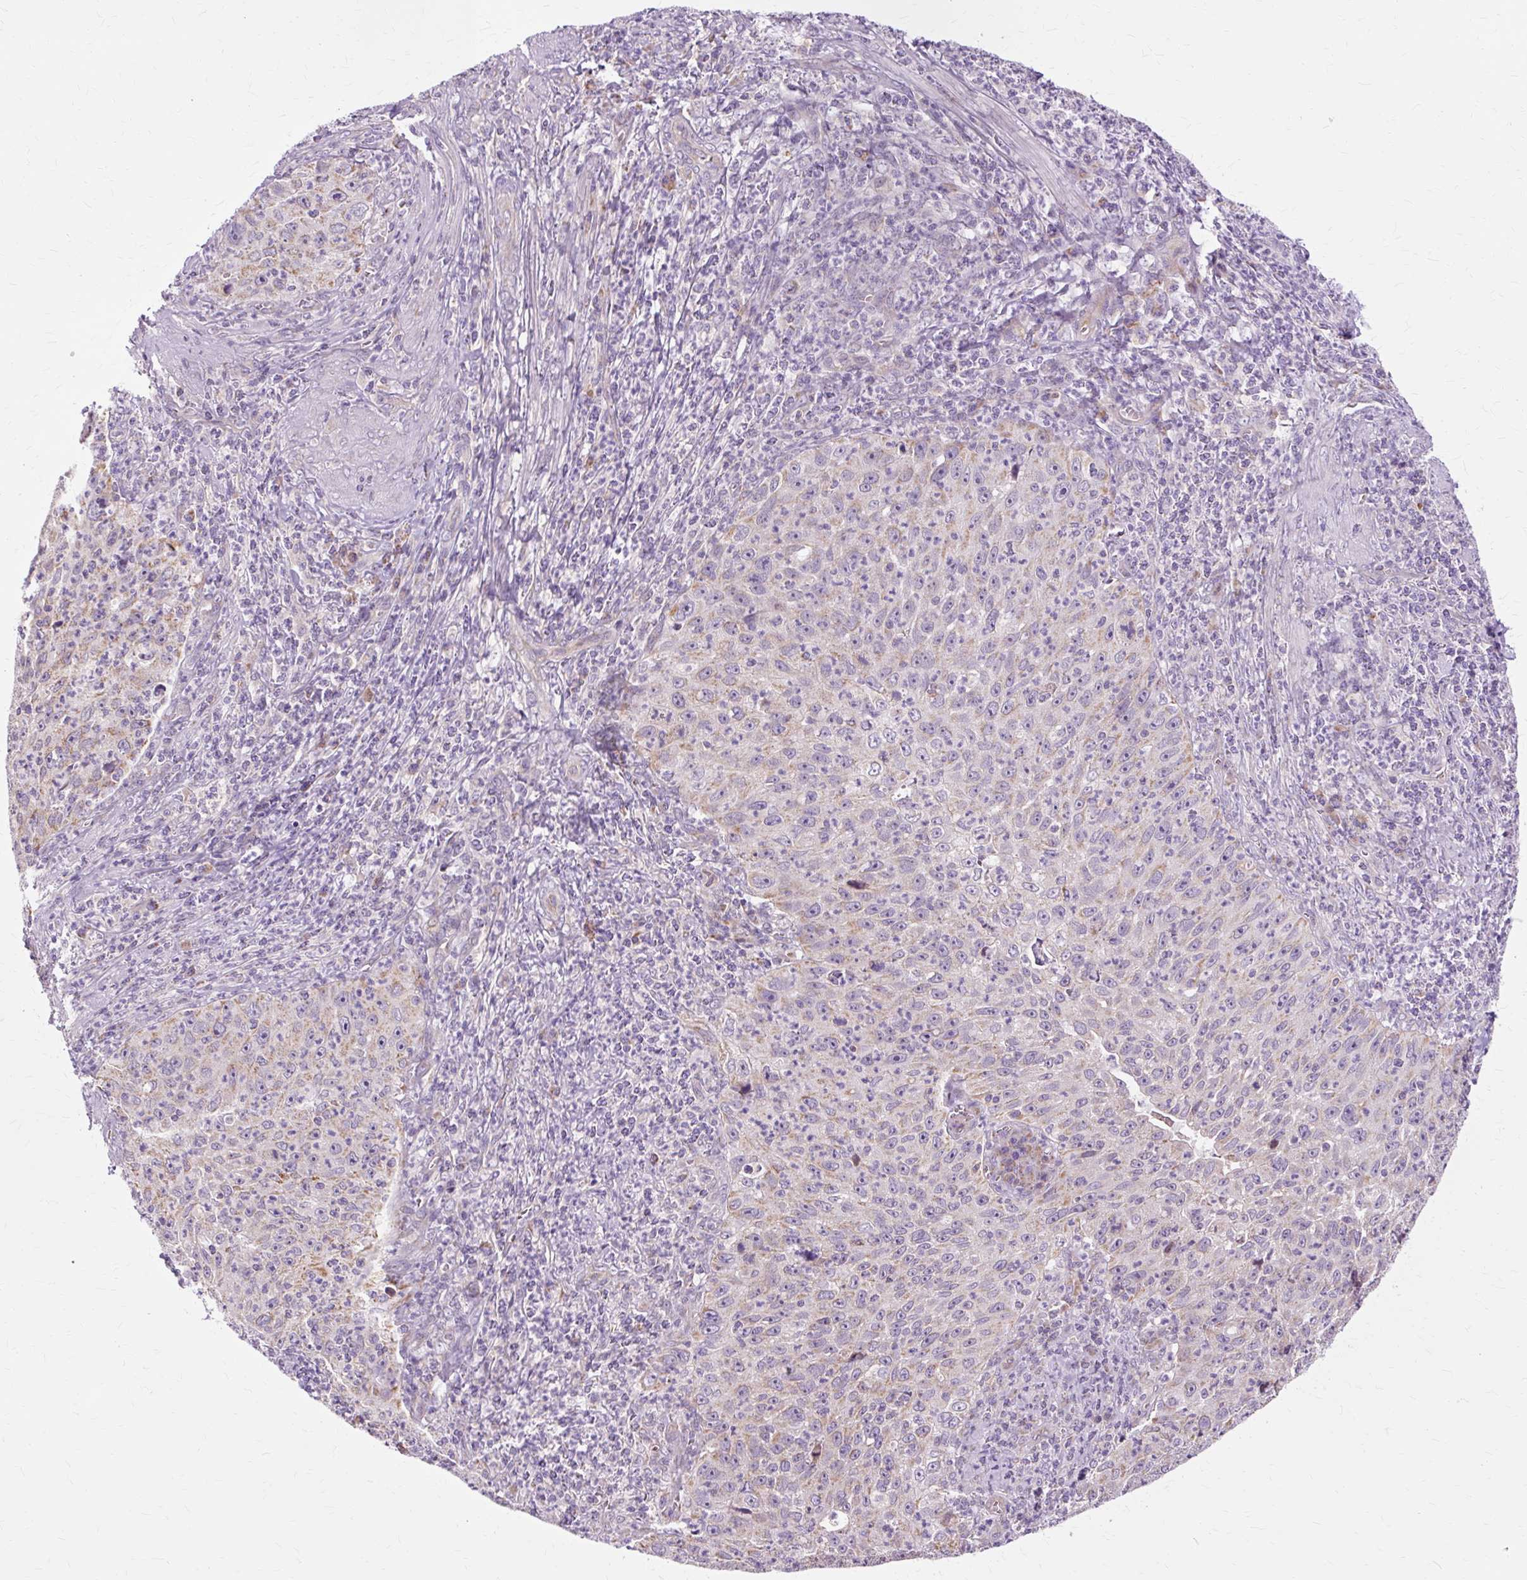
{"staining": {"intensity": "weak", "quantity": "<25%", "location": "cytoplasmic/membranous"}, "tissue": "cervical cancer", "cell_type": "Tumor cells", "image_type": "cancer", "snomed": [{"axis": "morphology", "description": "Squamous cell carcinoma, NOS"}, {"axis": "topography", "description": "Cervix"}], "caption": "Immunohistochemical staining of human squamous cell carcinoma (cervical) exhibits no significant staining in tumor cells.", "gene": "PDZD2", "patient": {"sex": "female", "age": 30}}